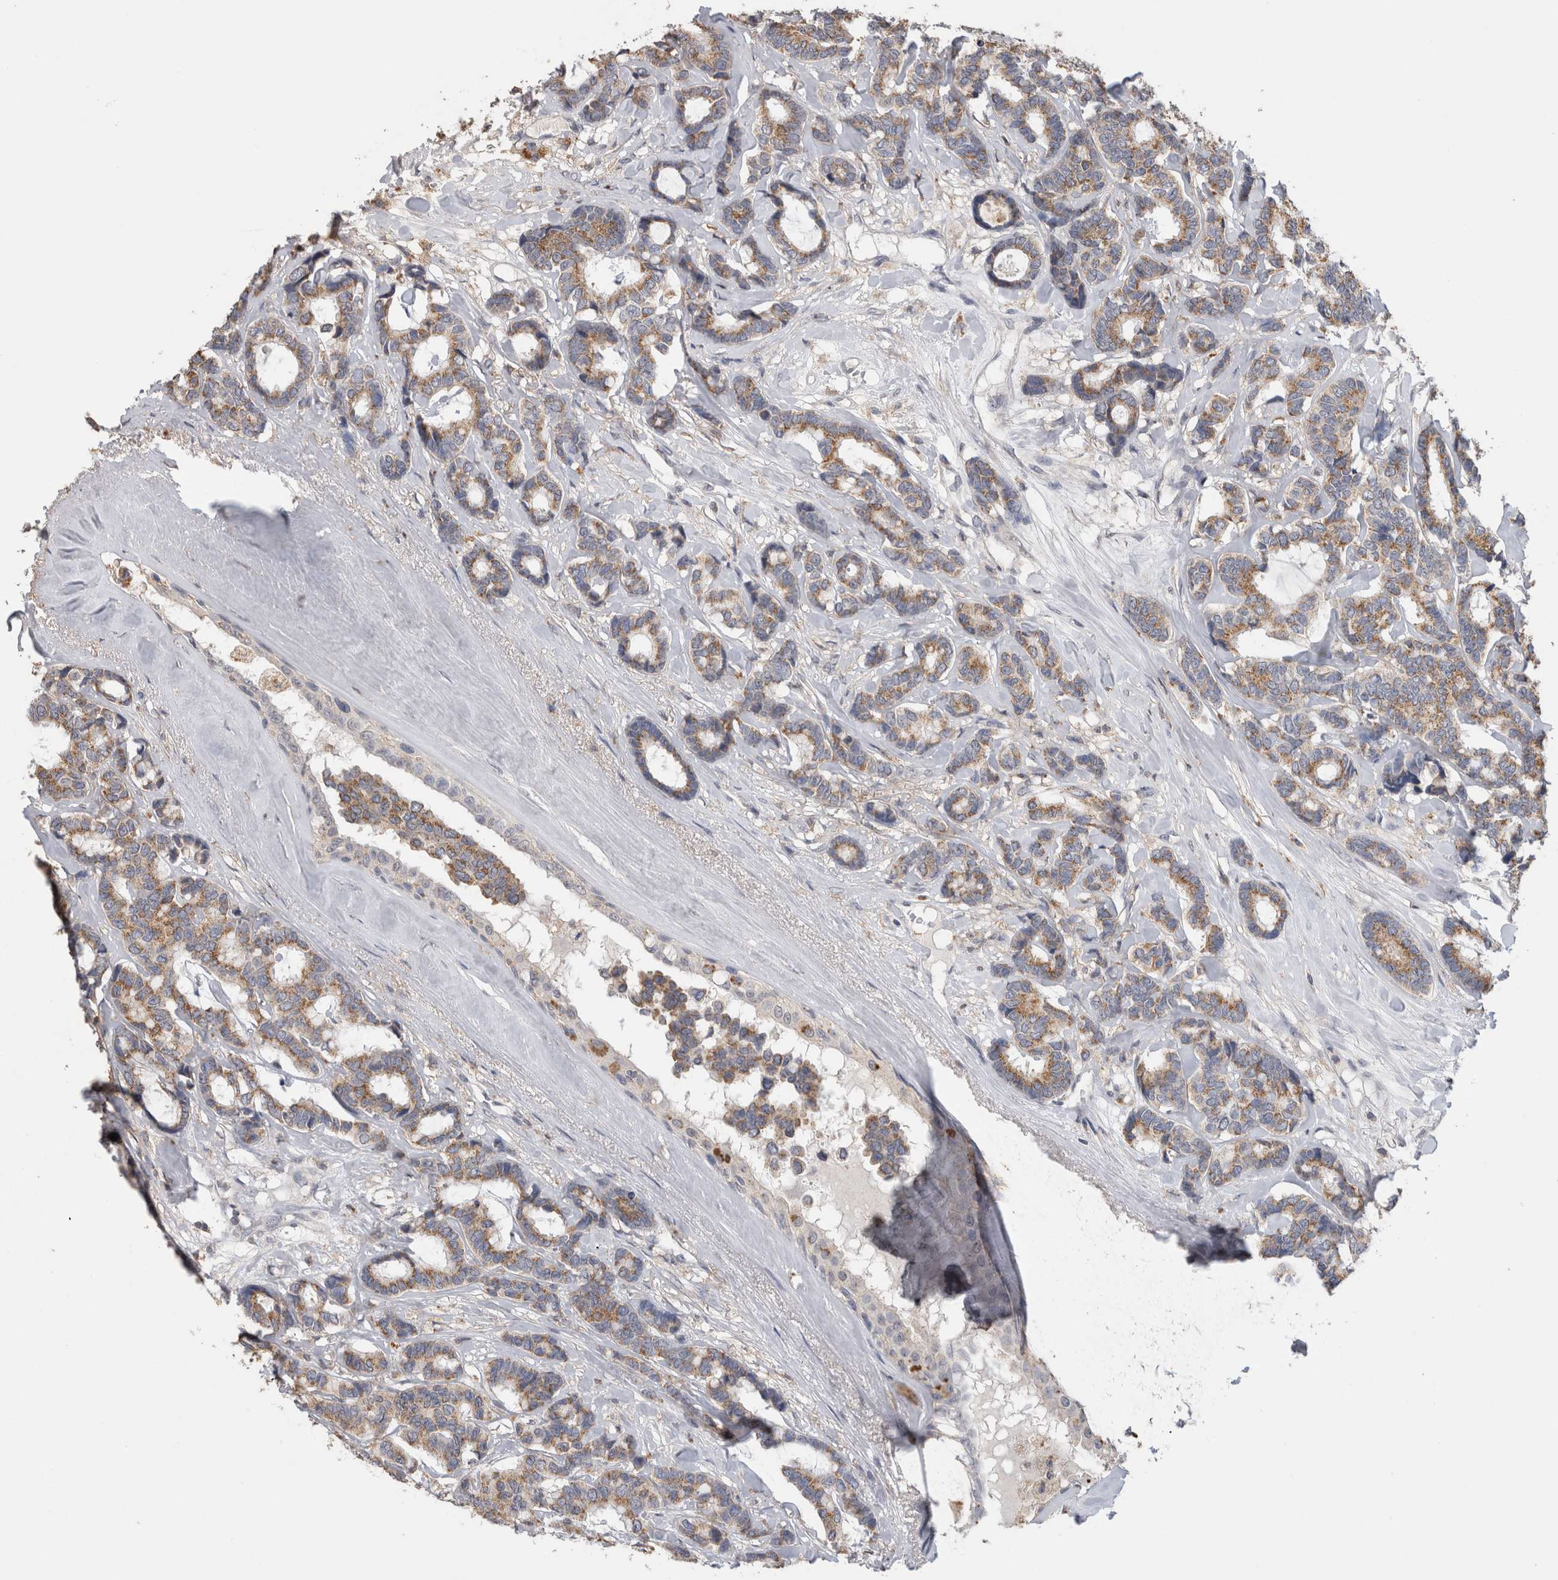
{"staining": {"intensity": "moderate", "quantity": ">75%", "location": "cytoplasmic/membranous"}, "tissue": "breast cancer", "cell_type": "Tumor cells", "image_type": "cancer", "snomed": [{"axis": "morphology", "description": "Duct carcinoma"}, {"axis": "topography", "description": "Breast"}], "caption": "A micrograph of intraductal carcinoma (breast) stained for a protein displays moderate cytoplasmic/membranous brown staining in tumor cells.", "gene": "CNTFR", "patient": {"sex": "female", "age": 87}}